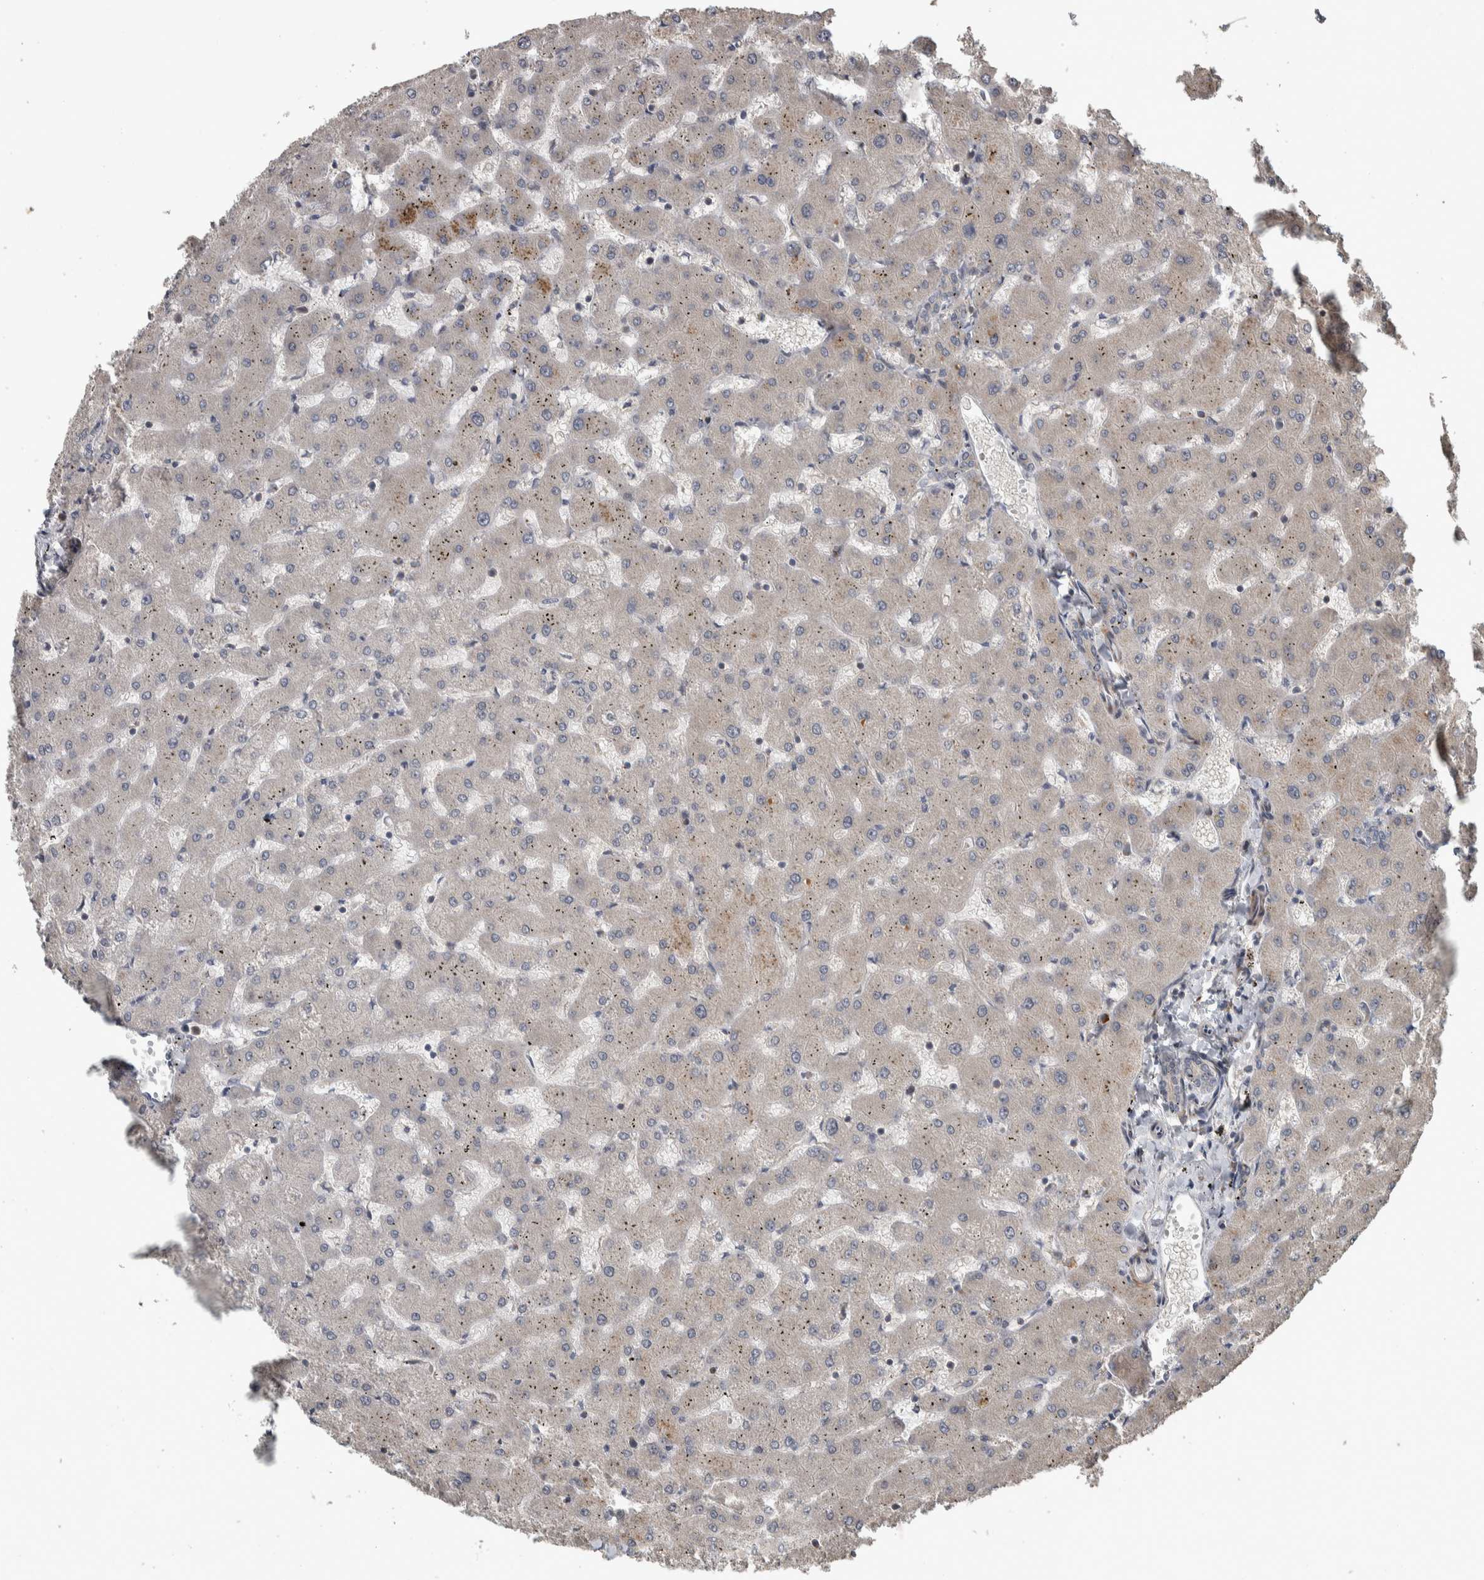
{"staining": {"intensity": "negative", "quantity": "none", "location": "none"}, "tissue": "liver", "cell_type": "Cholangiocytes", "image_type": "normal", "snomed": [{"axis": "morphology", "description": "Normal tissue, NOS"}, {"axis": "topography", "description": "Liver"}], "caption": "This histopathology image is of benign liver stained with immunohistochemistry (IHC) to label a protein in brown with the nuclei are counter-stained blue. There is no staining in cholangiocytes. (Stains: DAB (3,3'-diaminobenzidine) immunohistochemistry with hematoxylin counter stain, Microscopy: brightfield microscopy at high magnification).", "gene": "ERAL1", "patient": {"sex": "female", "age": 63}}